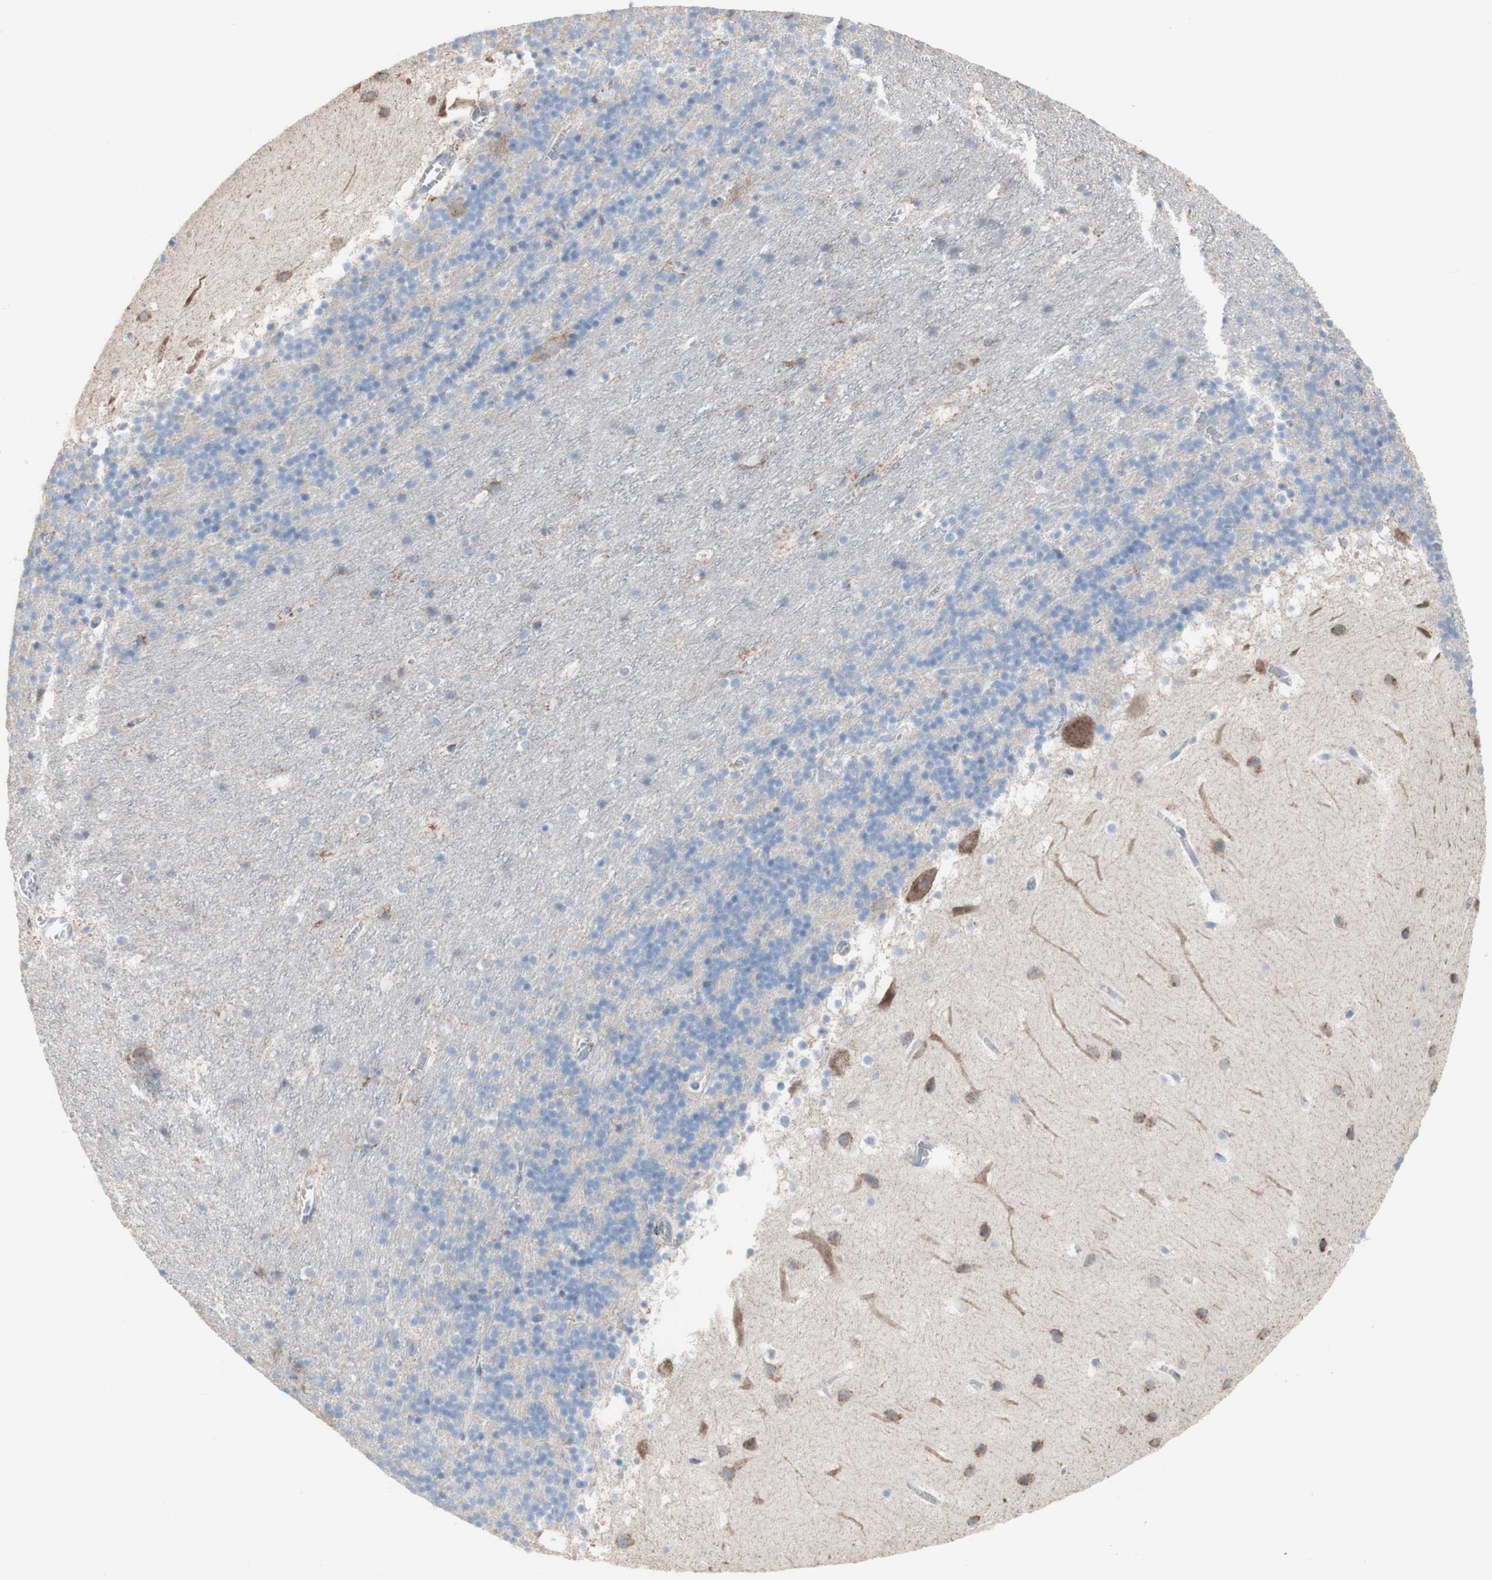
{"staining": {"intensity": "moderate", "quantity": "<25%", "location": "cytoplasmic/membranous"}, "tissue": "cerebellum", "cell_type": "Cells in granular layer", "image_type": "normal", "snomed": [{"axis": "morphology", "description": "Normal tissue, NOS"}, {"axis": "topography", "description": "Cerebellum"}], "caption": "Approximately <25% of cells in granular layer in unremarkable human cerebellum show moderate cytoplasmic/membranous protein positivity as visualized by brown immunohistochemical staining.", "gene": "AGPAT5", "patient": {"sex": "male", "age": 45}}